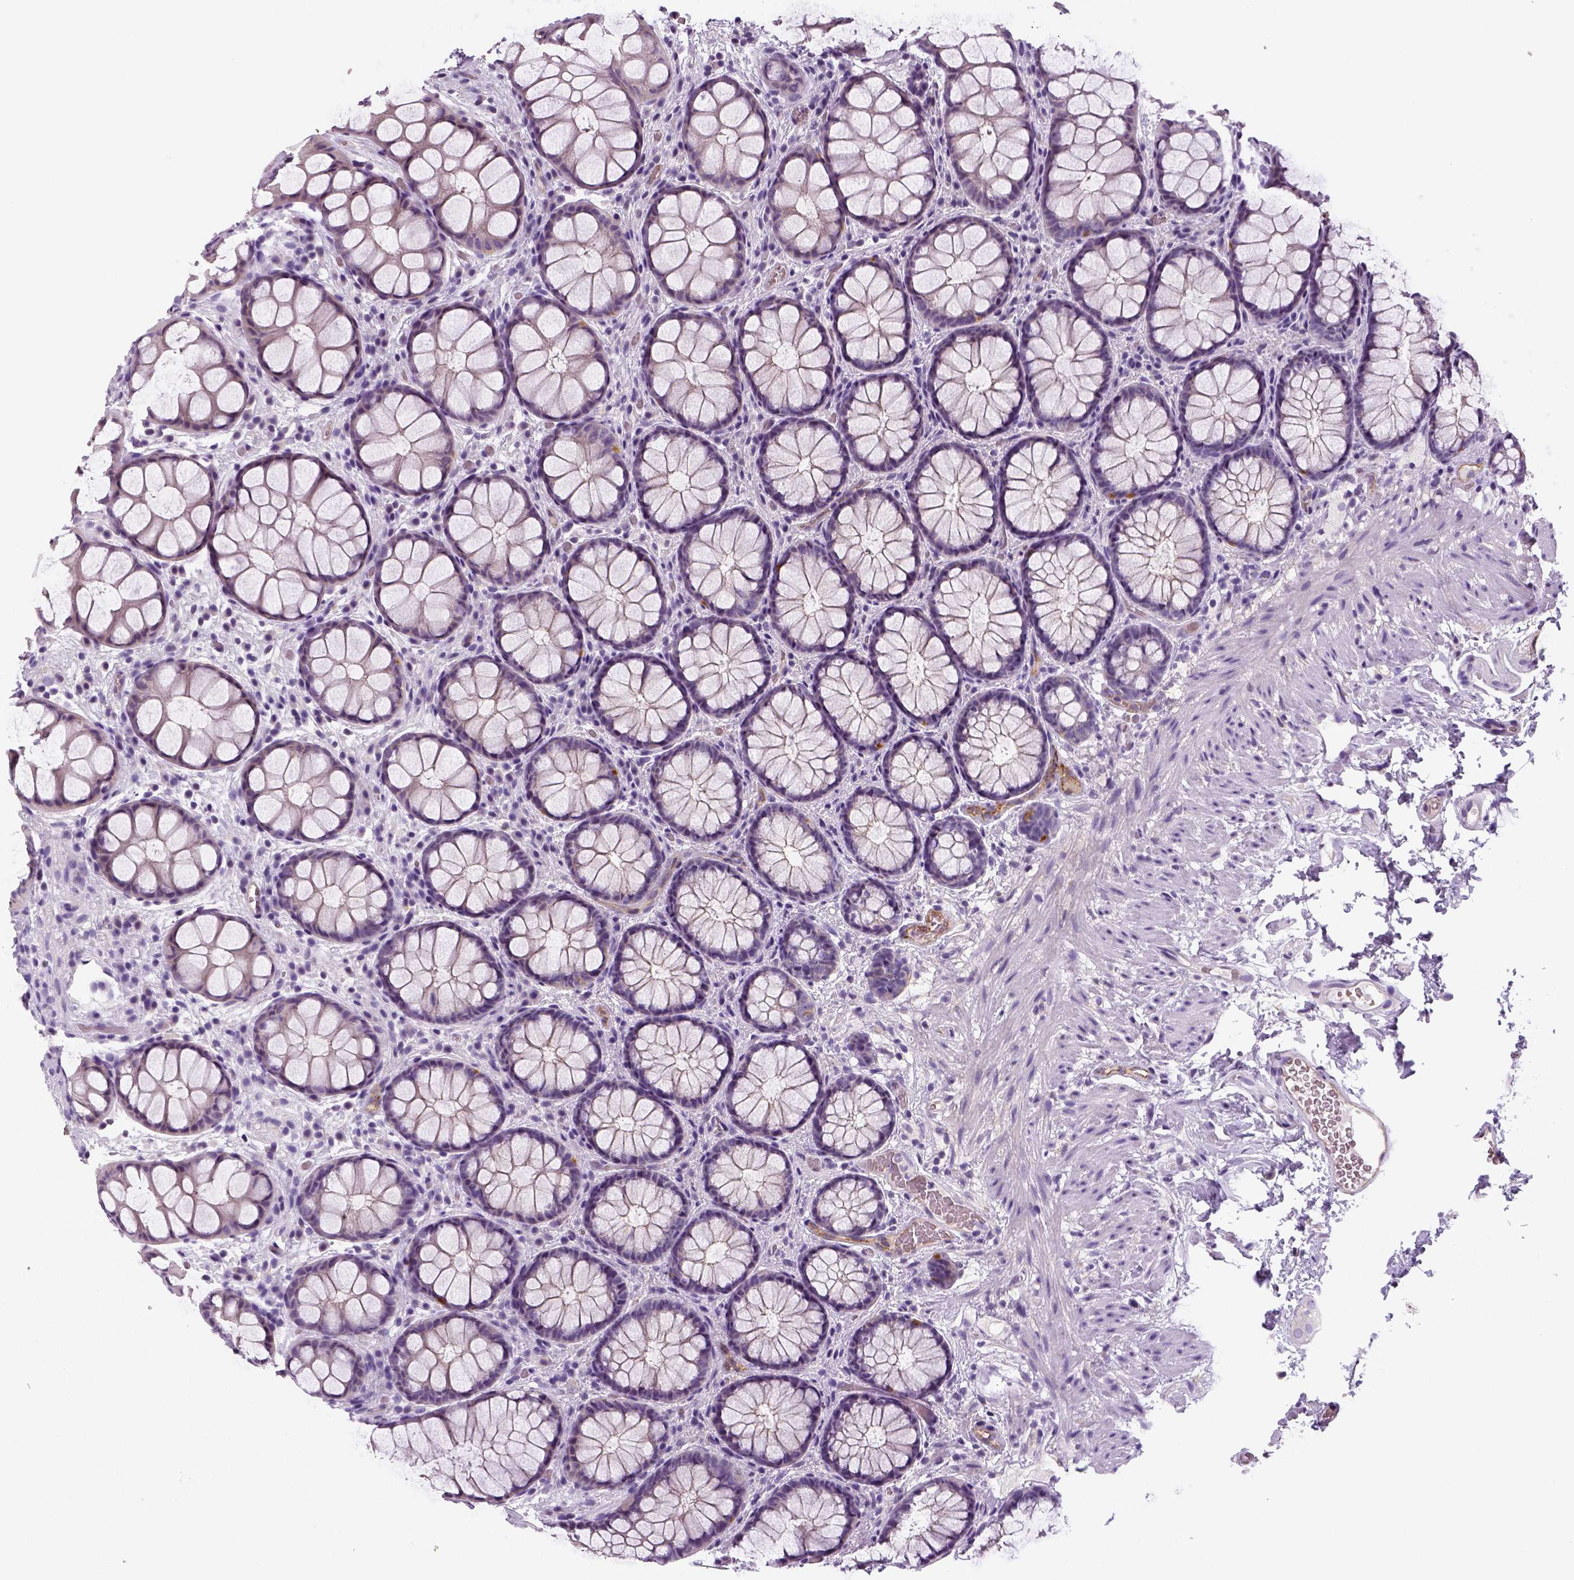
{"staining": {"intensity": "moderate", "quantity": "<25%", "location": "cytoplasmic/membranous"}, "tissue": "rectum", "cell_type": "Glandular cells", "image_type": "normal", "snomed": [{"axis": "morphology", "description": "Normal tissue, NOS"}, {"axis": "topography", "description": "Rectum"}], "caption": "A histopathology image of human rectum stained for a protein demonstrates moderate cytoplasmic/membranous brown staining in glandular cells. (Stains: DAB (3,3'-diaminobenzidine) in brown, nuclei in blue, Microscopy: brightfield microscopy at high magnification).", "gene": "ENSG00000250349", "patient": {"sex": "female", "age": 62}}